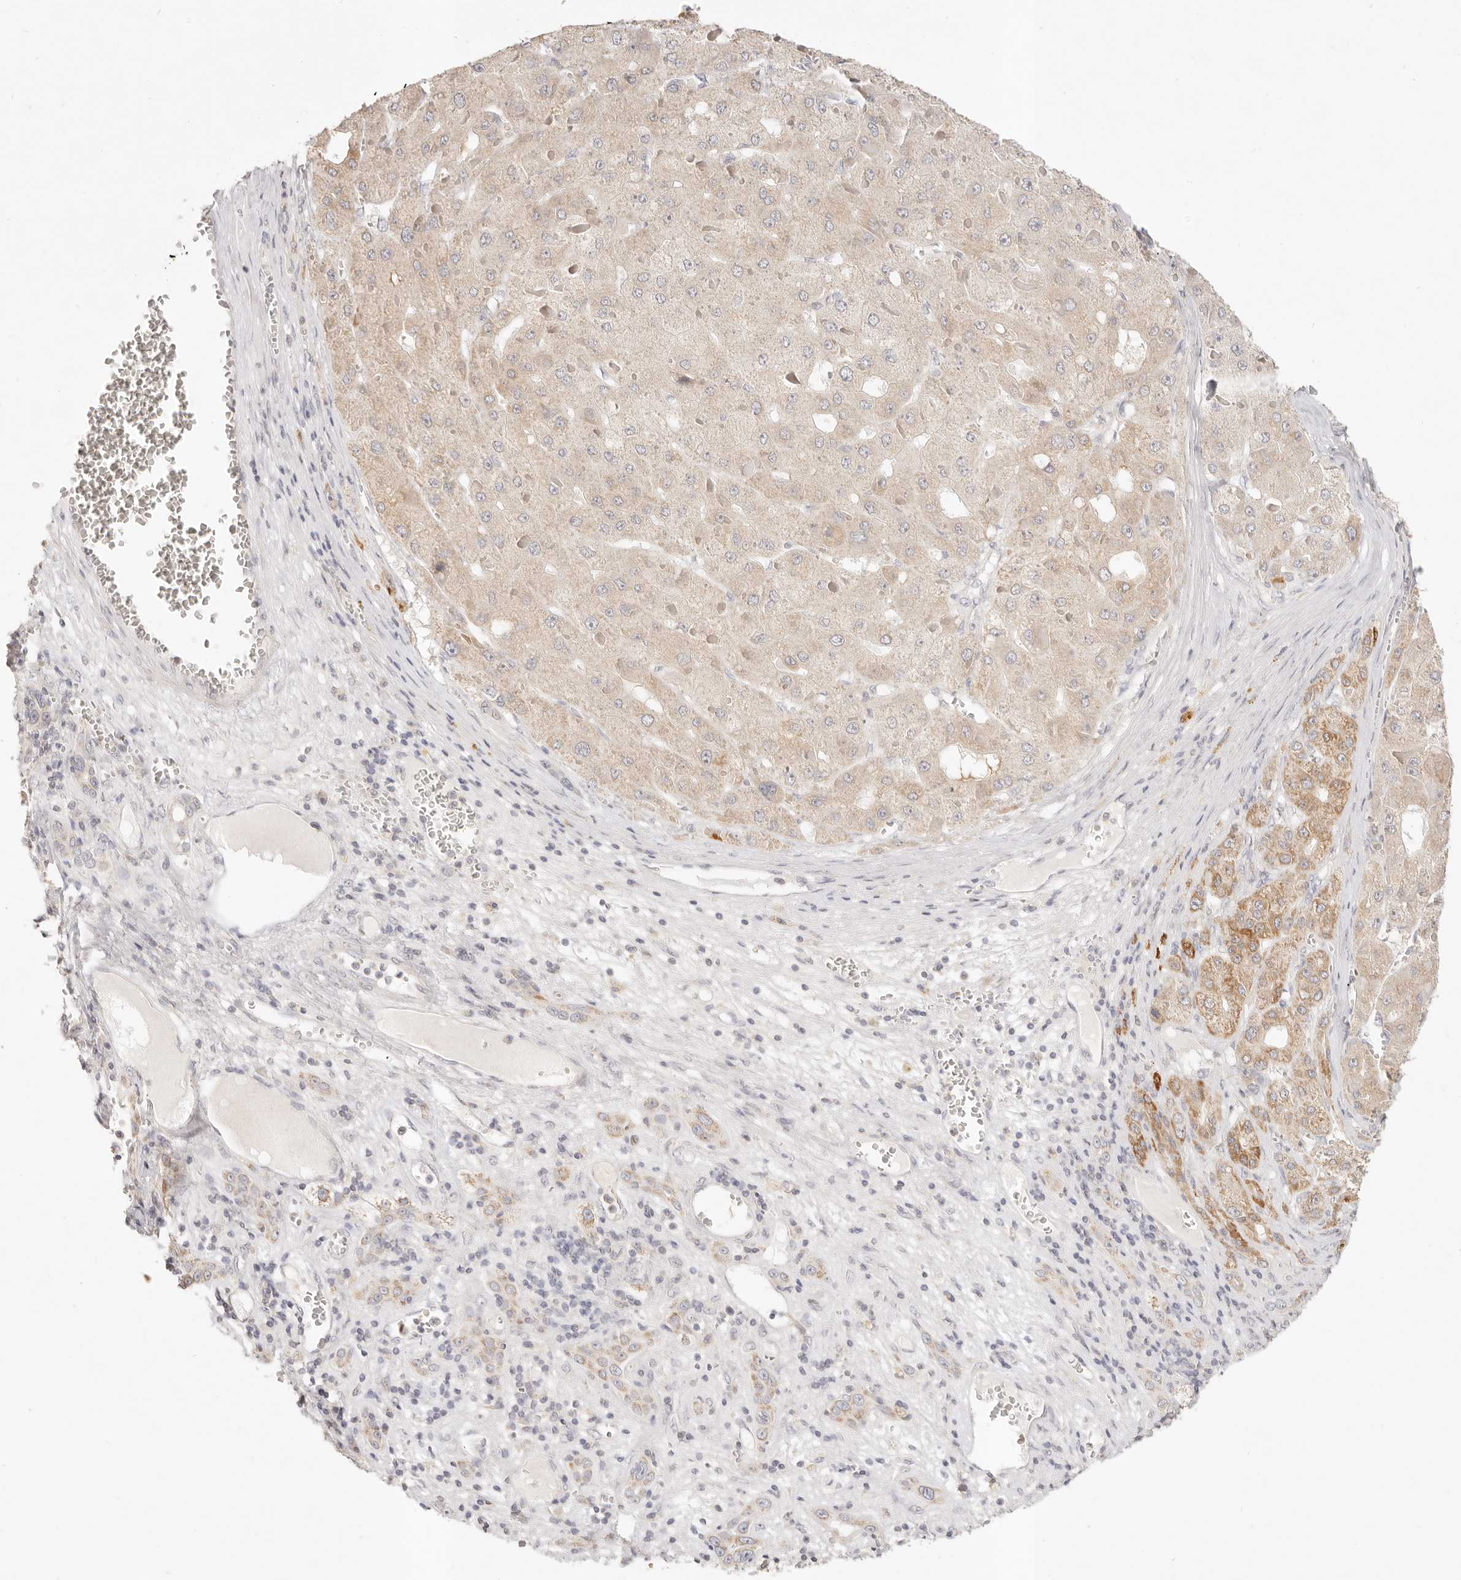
{"staining": {"intensity": "weak", "quantity": ">75%", "location": "cytoplasmic/membranous"}, "tissue": "liver cancer", "cell_type": "Tumor cells", "image_type": "cancer", "snomed": [{"axis": "morphology", "description": "Carcinoma, Hepatocellular, NOS"}, {"axis": "topography", "description": "Liver"}], "caption": "Liver hepatocellular carcinoma was stained to show a protein in brown. There is low levels of weak cytoplasmic/membranous expression in about >75% of tumor cells. Nuclei are stained in blue.", "gene": "GPR156", "patient": {"sex": "female", "age": 73}}